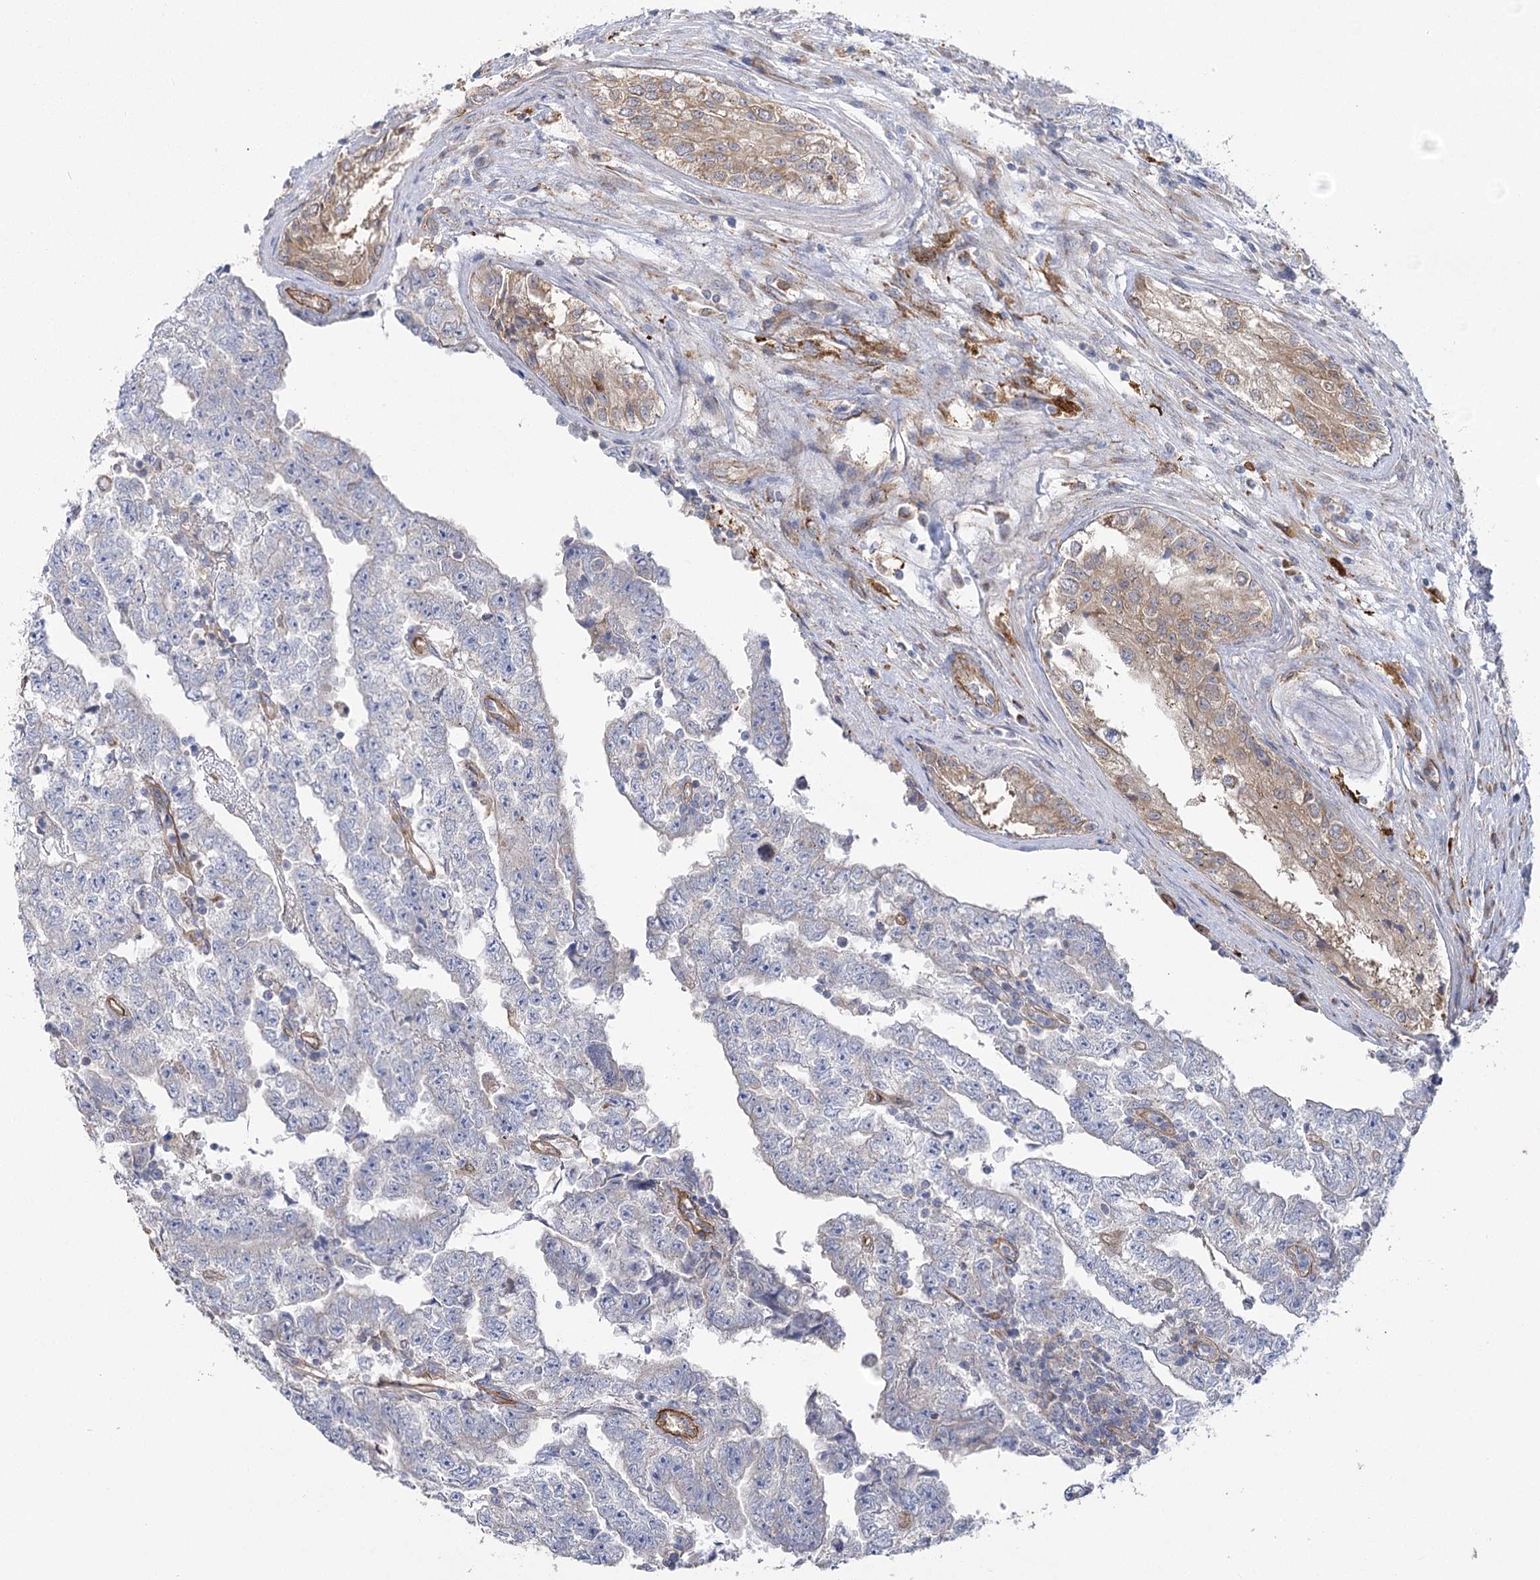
{"staining": {"intensity": "negative", "quantity": "none", "location": "none"}, "tissue": "testis cancer", "cell_type": "Tumor cells", "image_type": "cancer", "snomed": [{"axis": "morphology", "description": "Carcinoma, Embryonal, NOS"}, {"axis": "topography", "description": "Testis"}], "caption": "Immunohistochemistry (IHC) micrograph of testis cancer (embryonal carcinoma) stained for a protein (brown), which reveals no expression in tumor cells.", "gene": "RMDN2", "patient": {"sex": "male", "age": 25}}